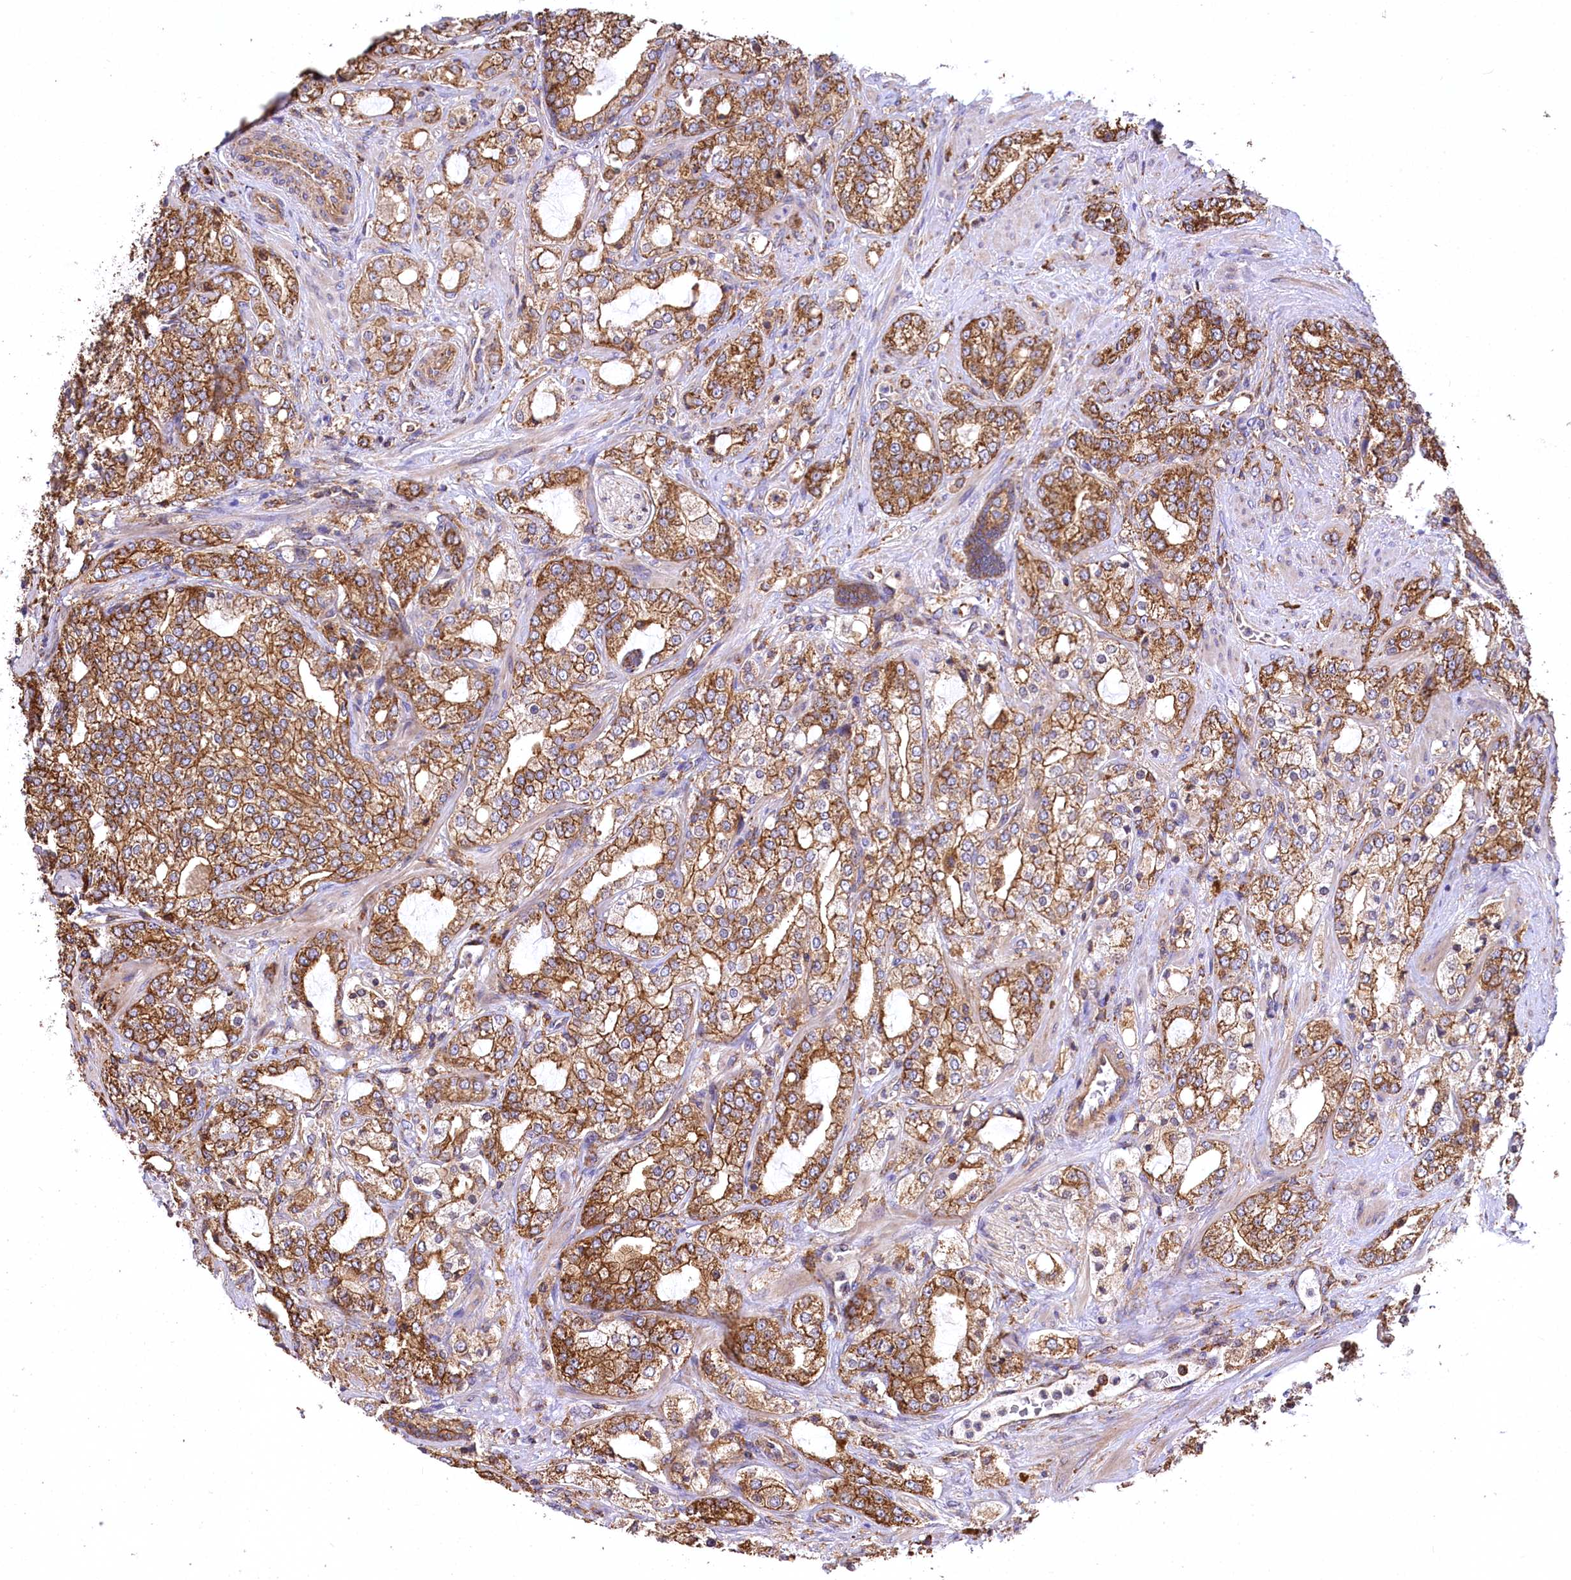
{"staining": {"intensity": "moderate", "quantity": ">75%", "location": "cytoplasmic/membranous"}, "tissue": "prostate cancer", "cell_type": "Tumor cells", "image_type": "cancer", "snomed": [{"axis": "morphology", "description": "Adenocarcinoma, High grade"}, {"axis": "topography", "description": "Prostate"}], "caption": "IHC image of adenocarcinoma (high-grade) (prostate) stained for a protein (brown), which demonstrates medium levels of moderate cytoplasmic/membranous positivity in about >75% of tumor cells.", "gene": "CARD19", "patient": {"sex": "male", "age": 64}}